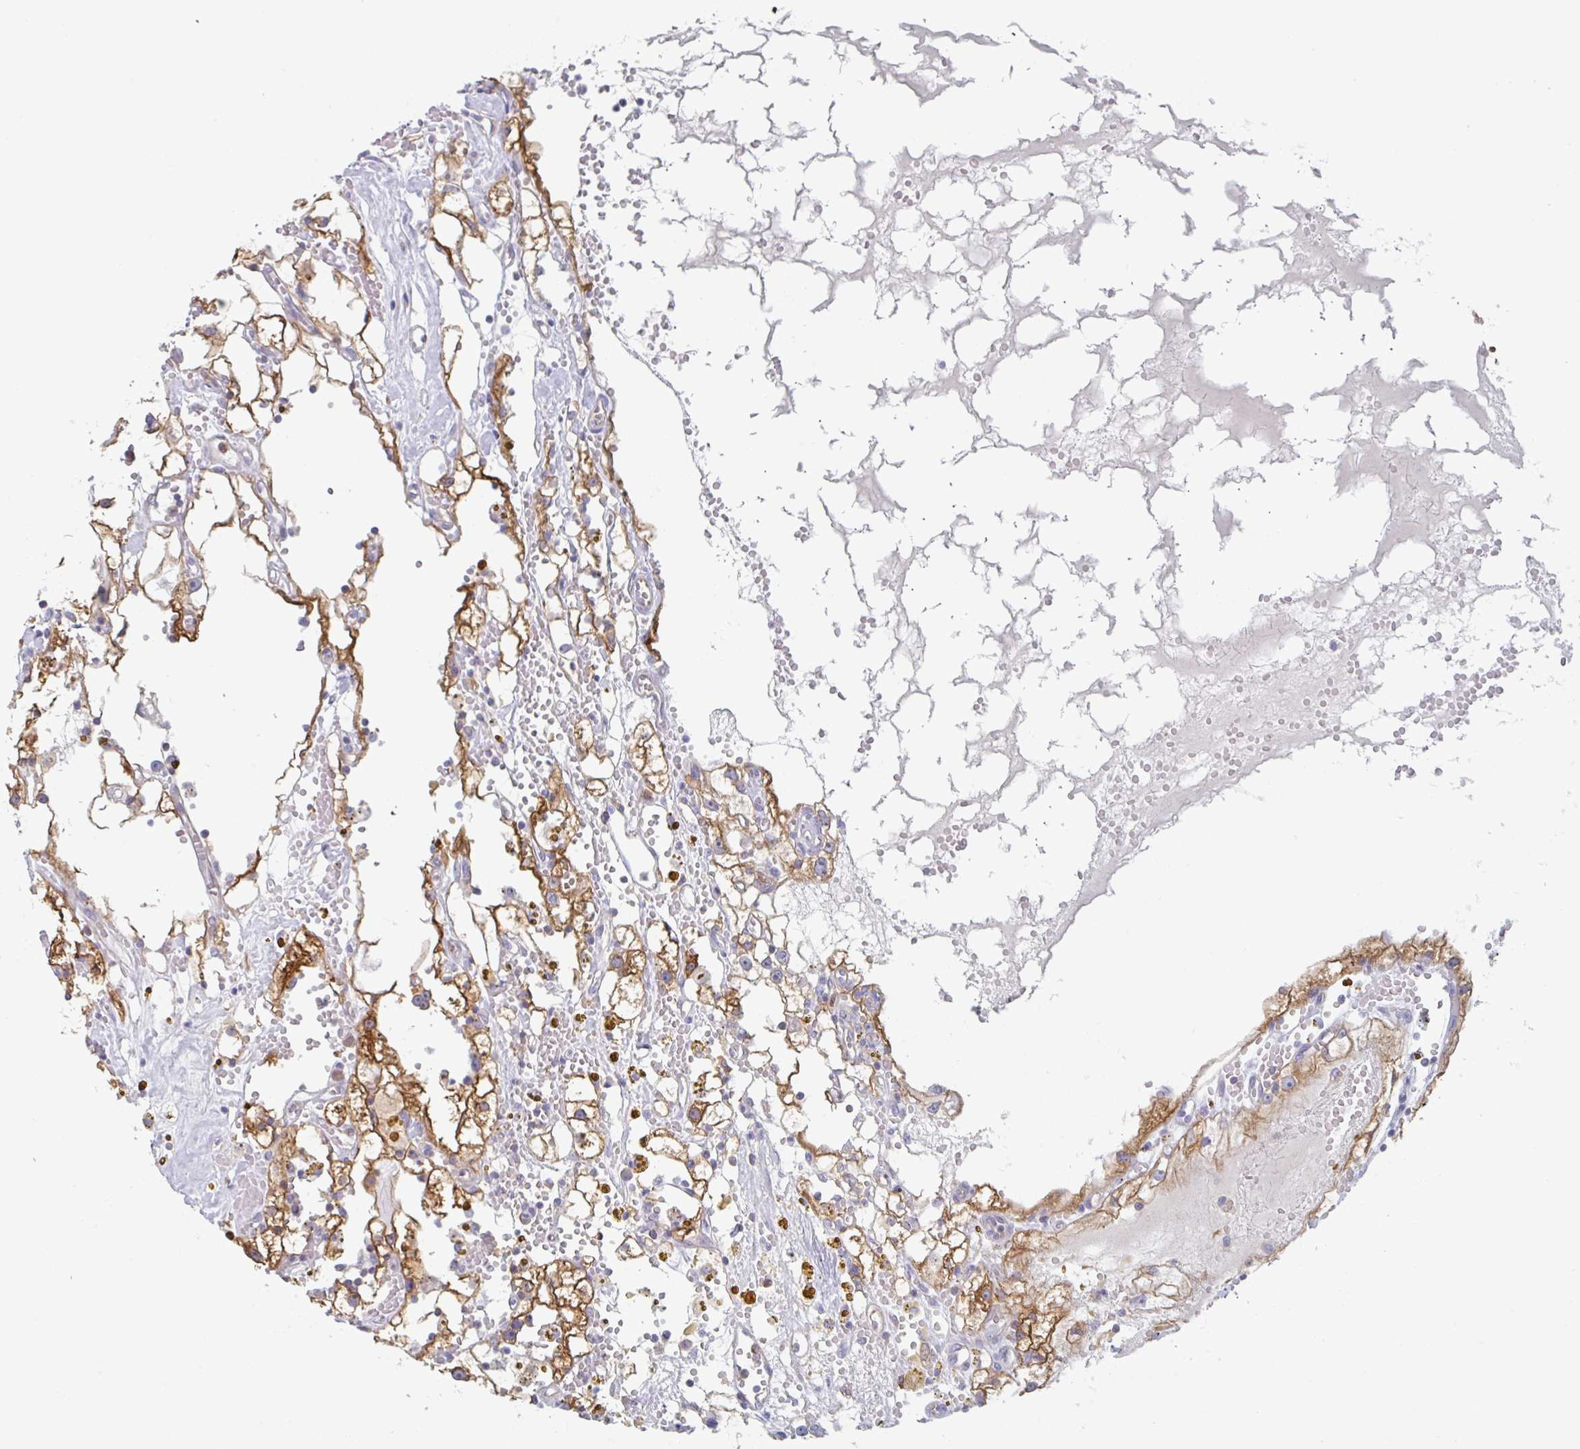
{"staining": {"intensity": "moderate", "quantity": ">75%", "location": "cytoplasmic/membranous"}, "tissue": "renal cancer", "cell_type": "Tumor cells", "image_type": "cancer", "snomed": [{"axis": "morphology", "description": "Adenocarcinoma, NOS"}, {"axis": "topography", "description": "Kidney"}], "caption": "Protein staining of renal cancer (adenocarcinoma) tissue shows moderate cytoplasmic/membranous expression in approximately >75% of tumor cells.", "gene": "AMPD2", "patient": {"sex": "male", "age": 56}}